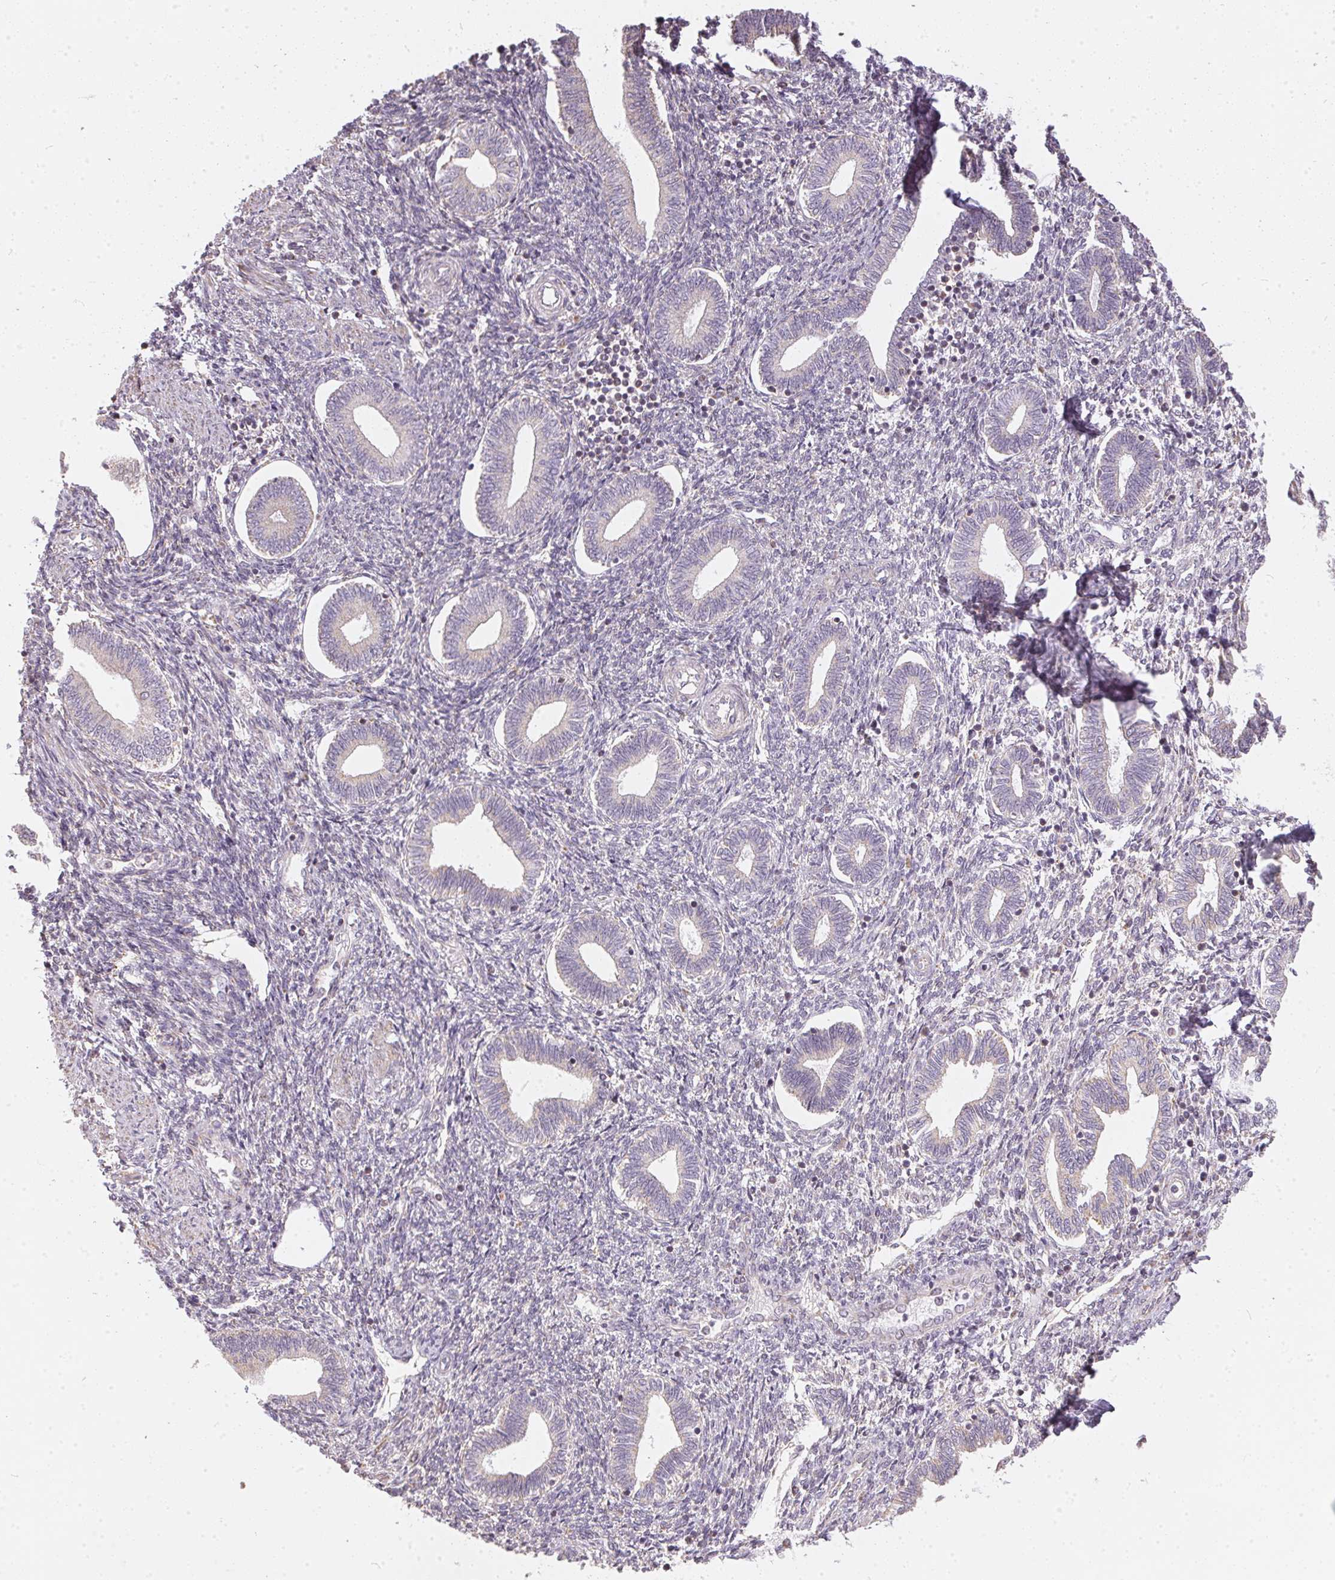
{"staining": {"intensity": "negative", "quantity": "none", "location": "none"}, "tissue": "endometrium", "cell_type": "Cells in endometrial stroma", "image_type": "normal", "snomed": [{"axis": "morphology", "description": "Normal tissue, NOS"}, {"axis": "topography", "description": "Endometrium"}], "caption": "The photomicrograph exhibits no staining of cells in endometrial stroma in normal endometrium.", "gene": "VWA5B2", "patient": {"sex": "female", "age": 42}}